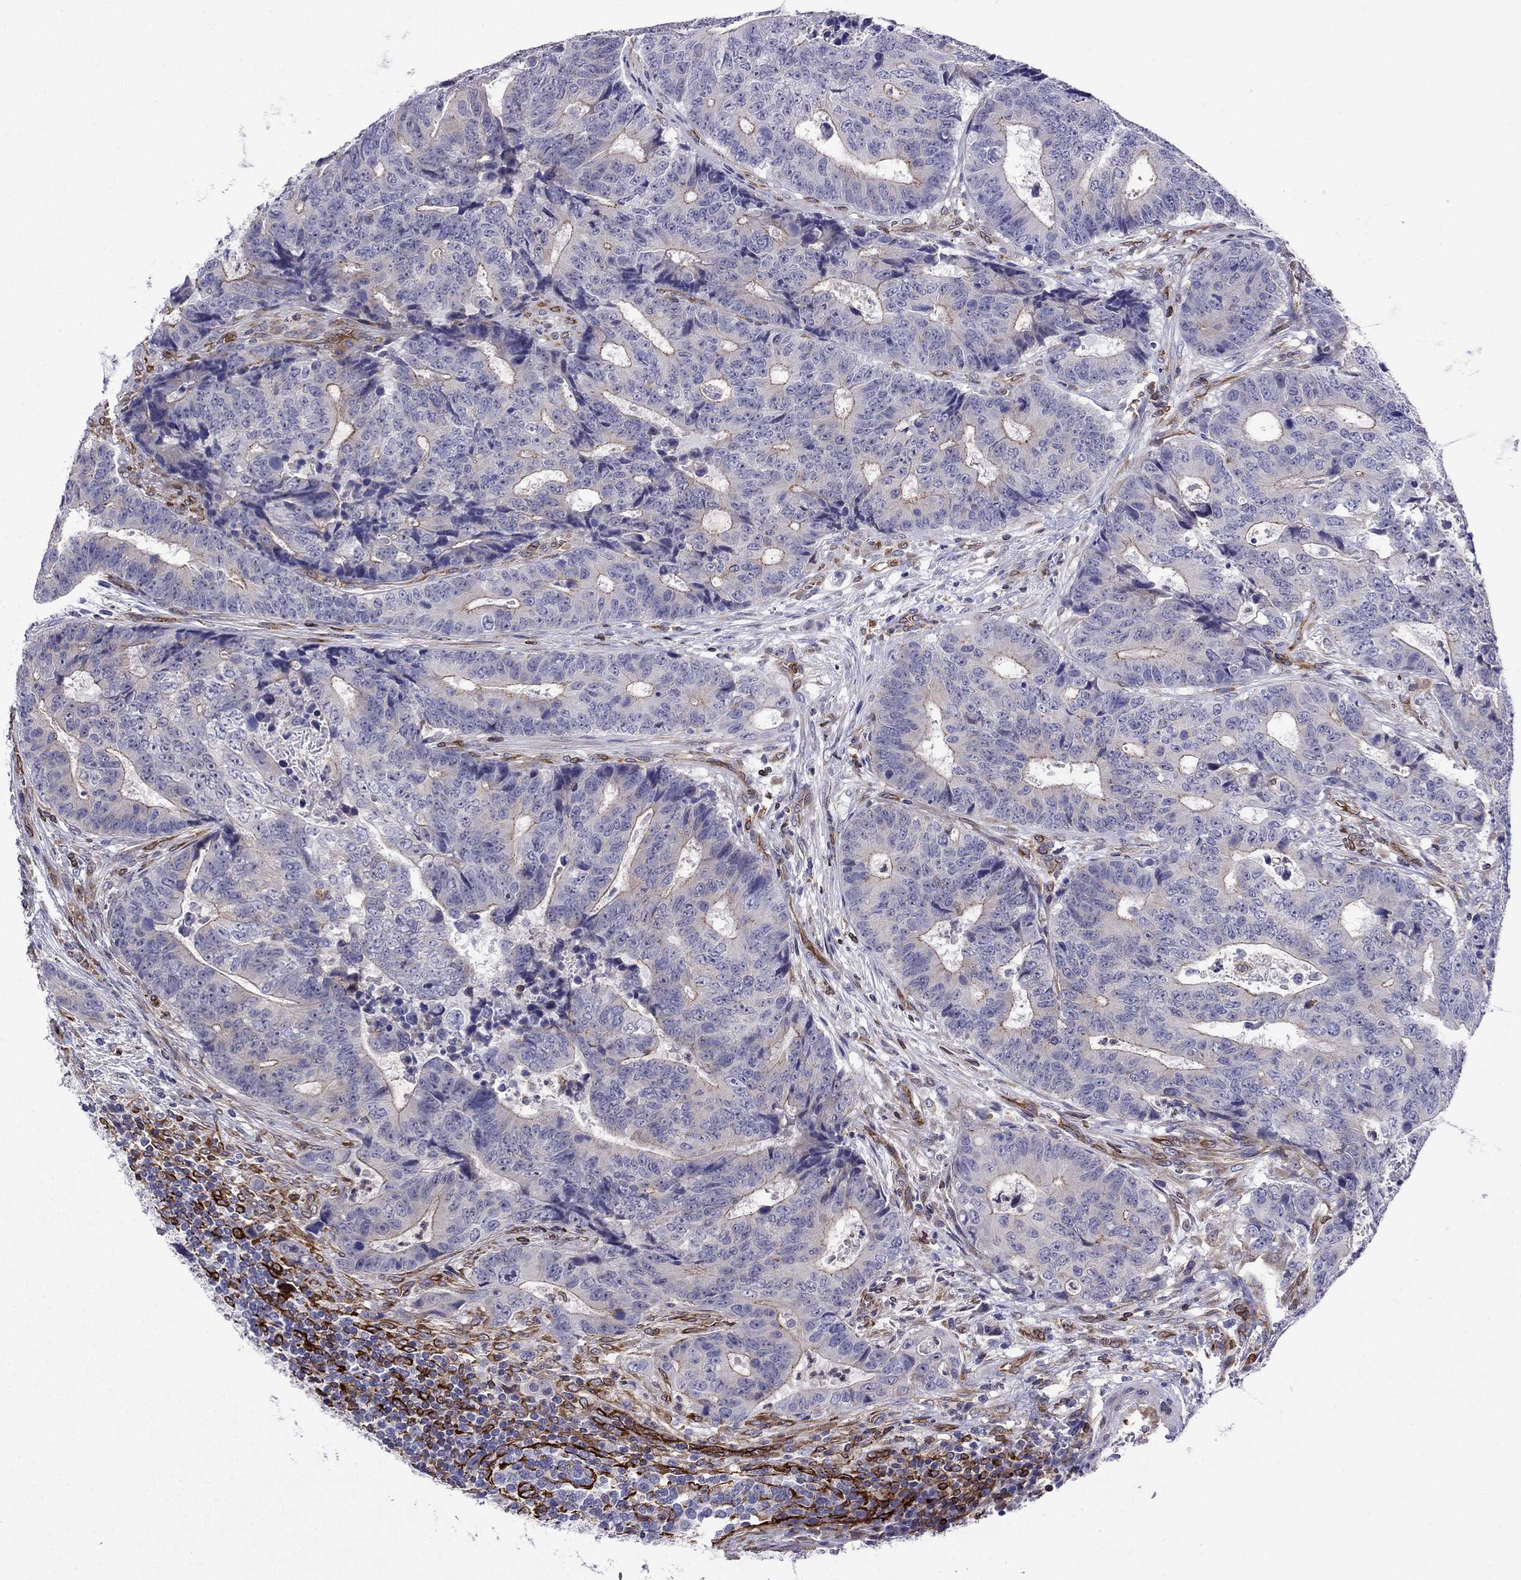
{"staining": {"intensity": "weak", "quantity": "<25%", "location": "cytoplasmic/membranous"}, "tissue": "colorectal cancer", "cell_type": "Tumor cells", "image_type": "cancer", "snomed": [{"axis": "morphology", "description": "Adenocarcinoma, NOS"}, {"axis": "topography", "description": "Colon"}], "caption": "The image demonstrates no staining of tumor cells in adenocarcinoma (colorectal).", "gene": "GNAL", "patient": {"sex": "female", "age": 48}}